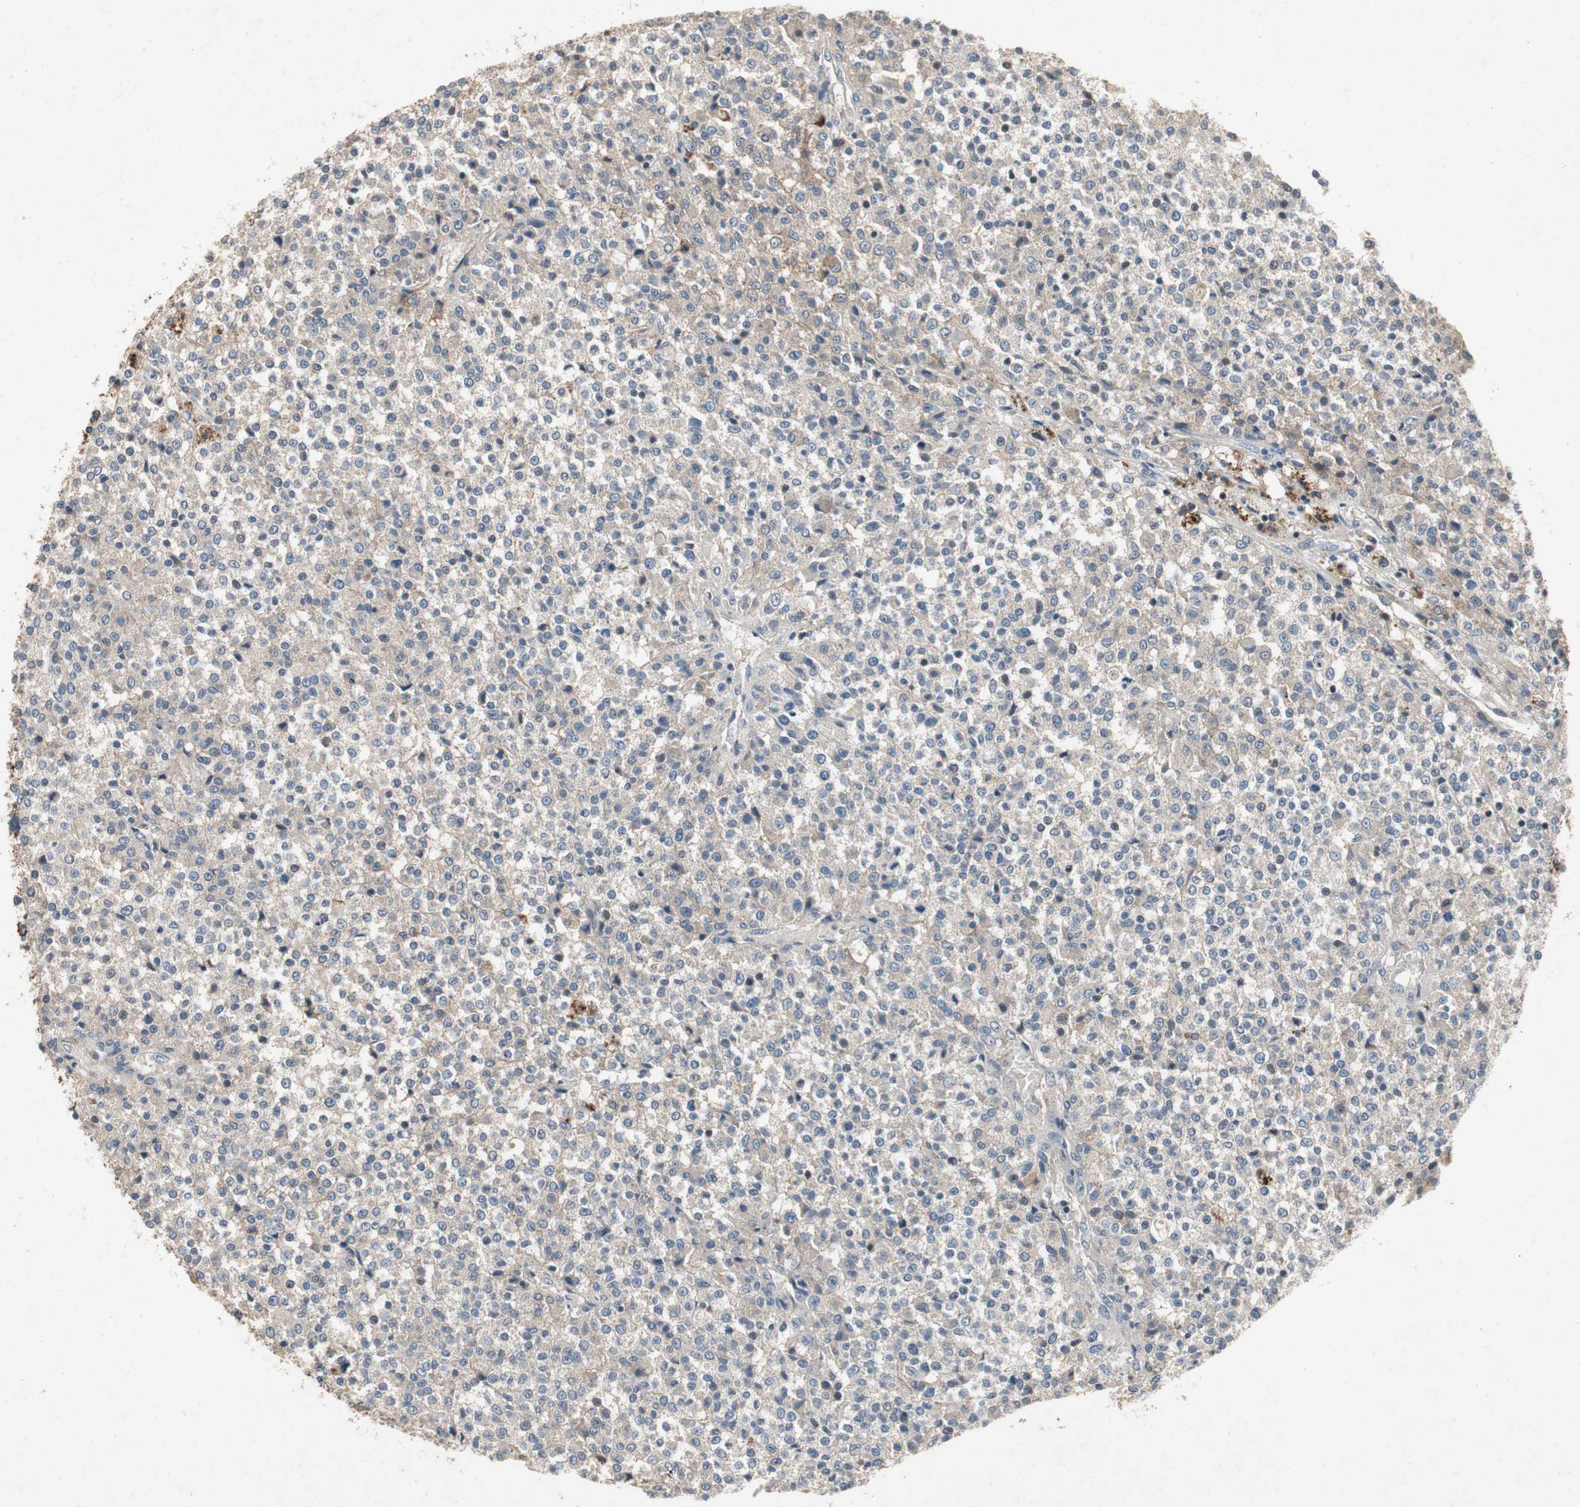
{"staining": {"intensity": "negative", "quantity": "none", "location": "none"}, "tissue": "testis cancer", "cell_type": "Tumor cells", "image_type": "cancer", "snomed": [{"axis": "morphology", "description": "Seminoma, NOS"}, {"axis": "topography", "description": "Testis"}], "caption": "Immunohistochemistry photomicrograph of human testis cancer (seminoma) stained for a protein (brown), which exhibits no staining in tumor cells.", "gene": "ALPL", "patient": {"sex": "male", "age": 59}}